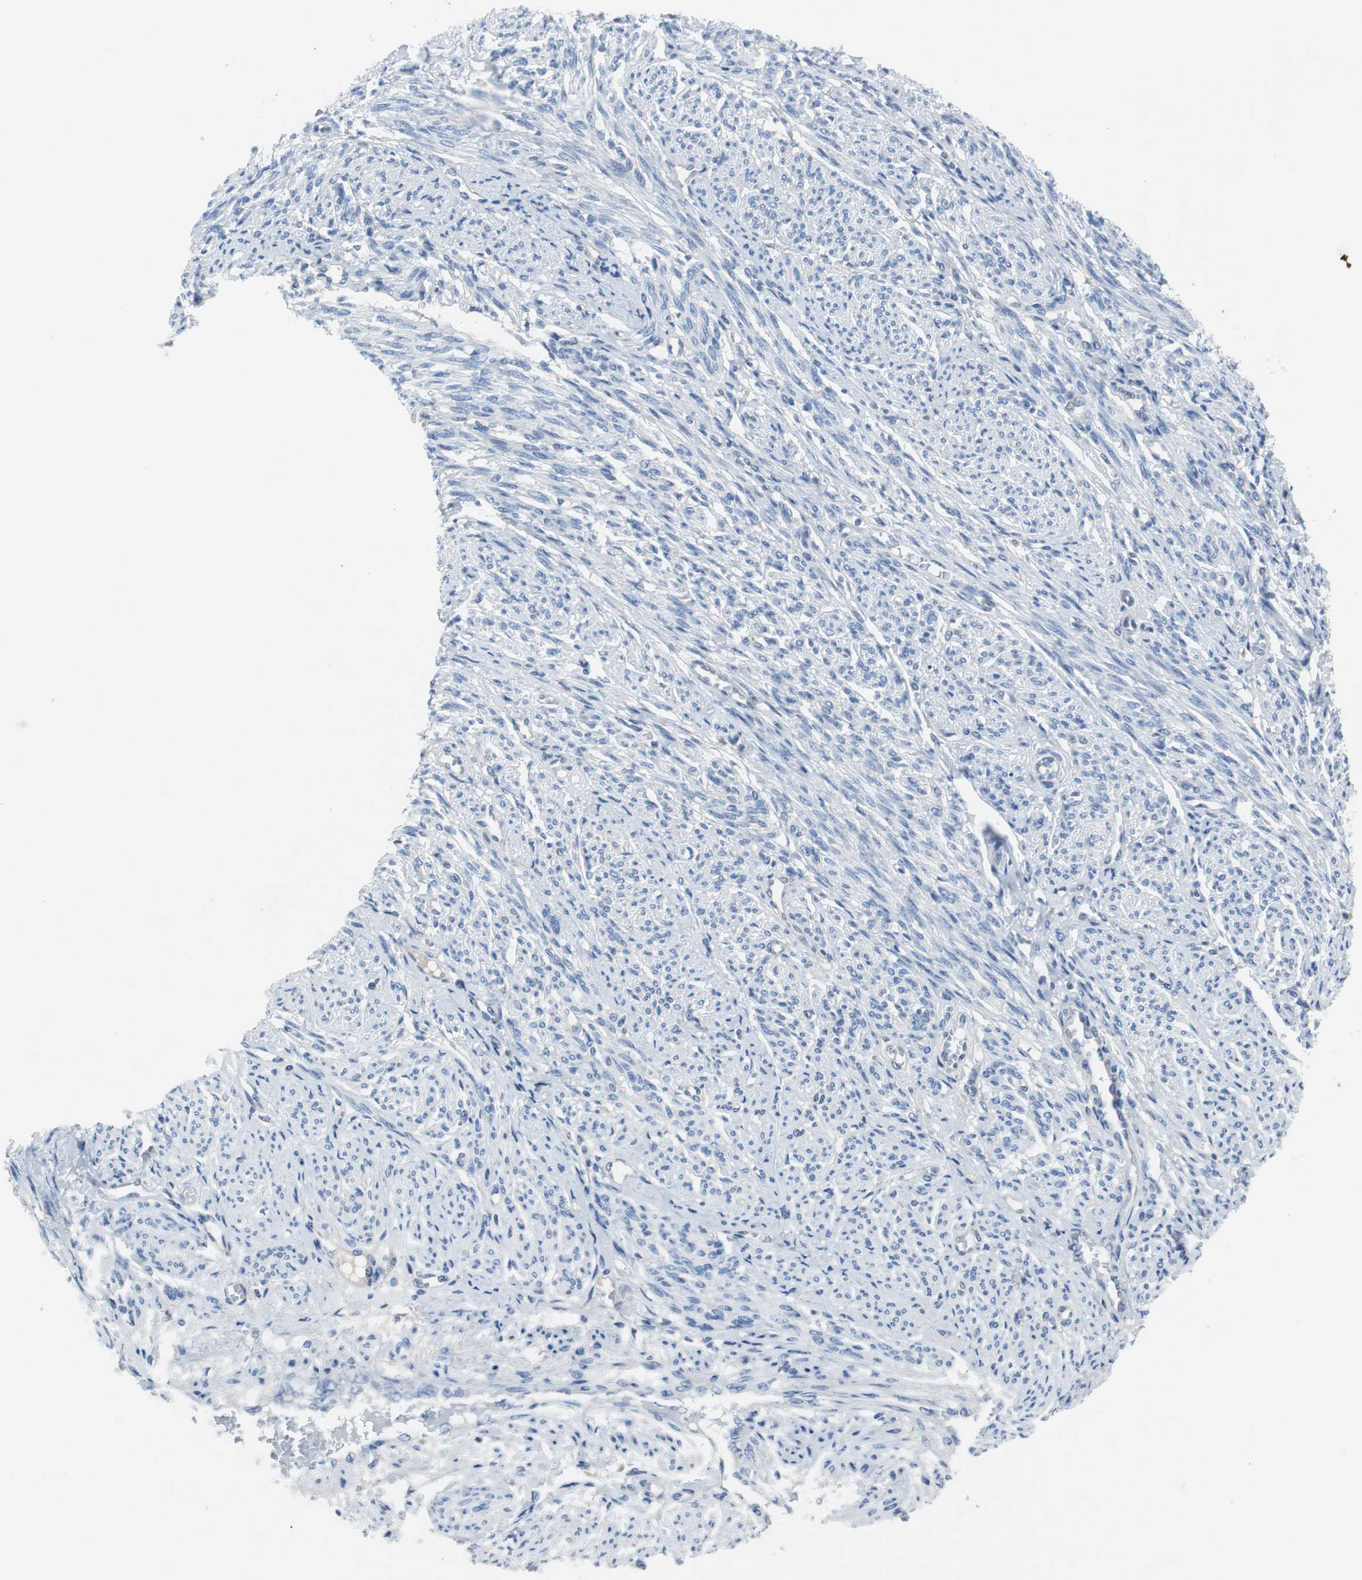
{"staining": {"intensity": "negative", "quantity": "none", "location": "none"}, "tissue": "smooth muscle", "cell_type": "Smooth muscle cells", "image_type": "normal", "snomed": [{"axis": "morphology", "description": "Normal tissue, NOS"}, {"axis": "topography", "description": "Smooth muscle"}], "caption": "A high-resolution image shows immunohistochemistry (IHC) staining of normal smooth muscle, which demonstrates no significant positivity in smooth muscle cells.", "gene": "EEF2K", "patient": {"sex": "female", "age": 65}}